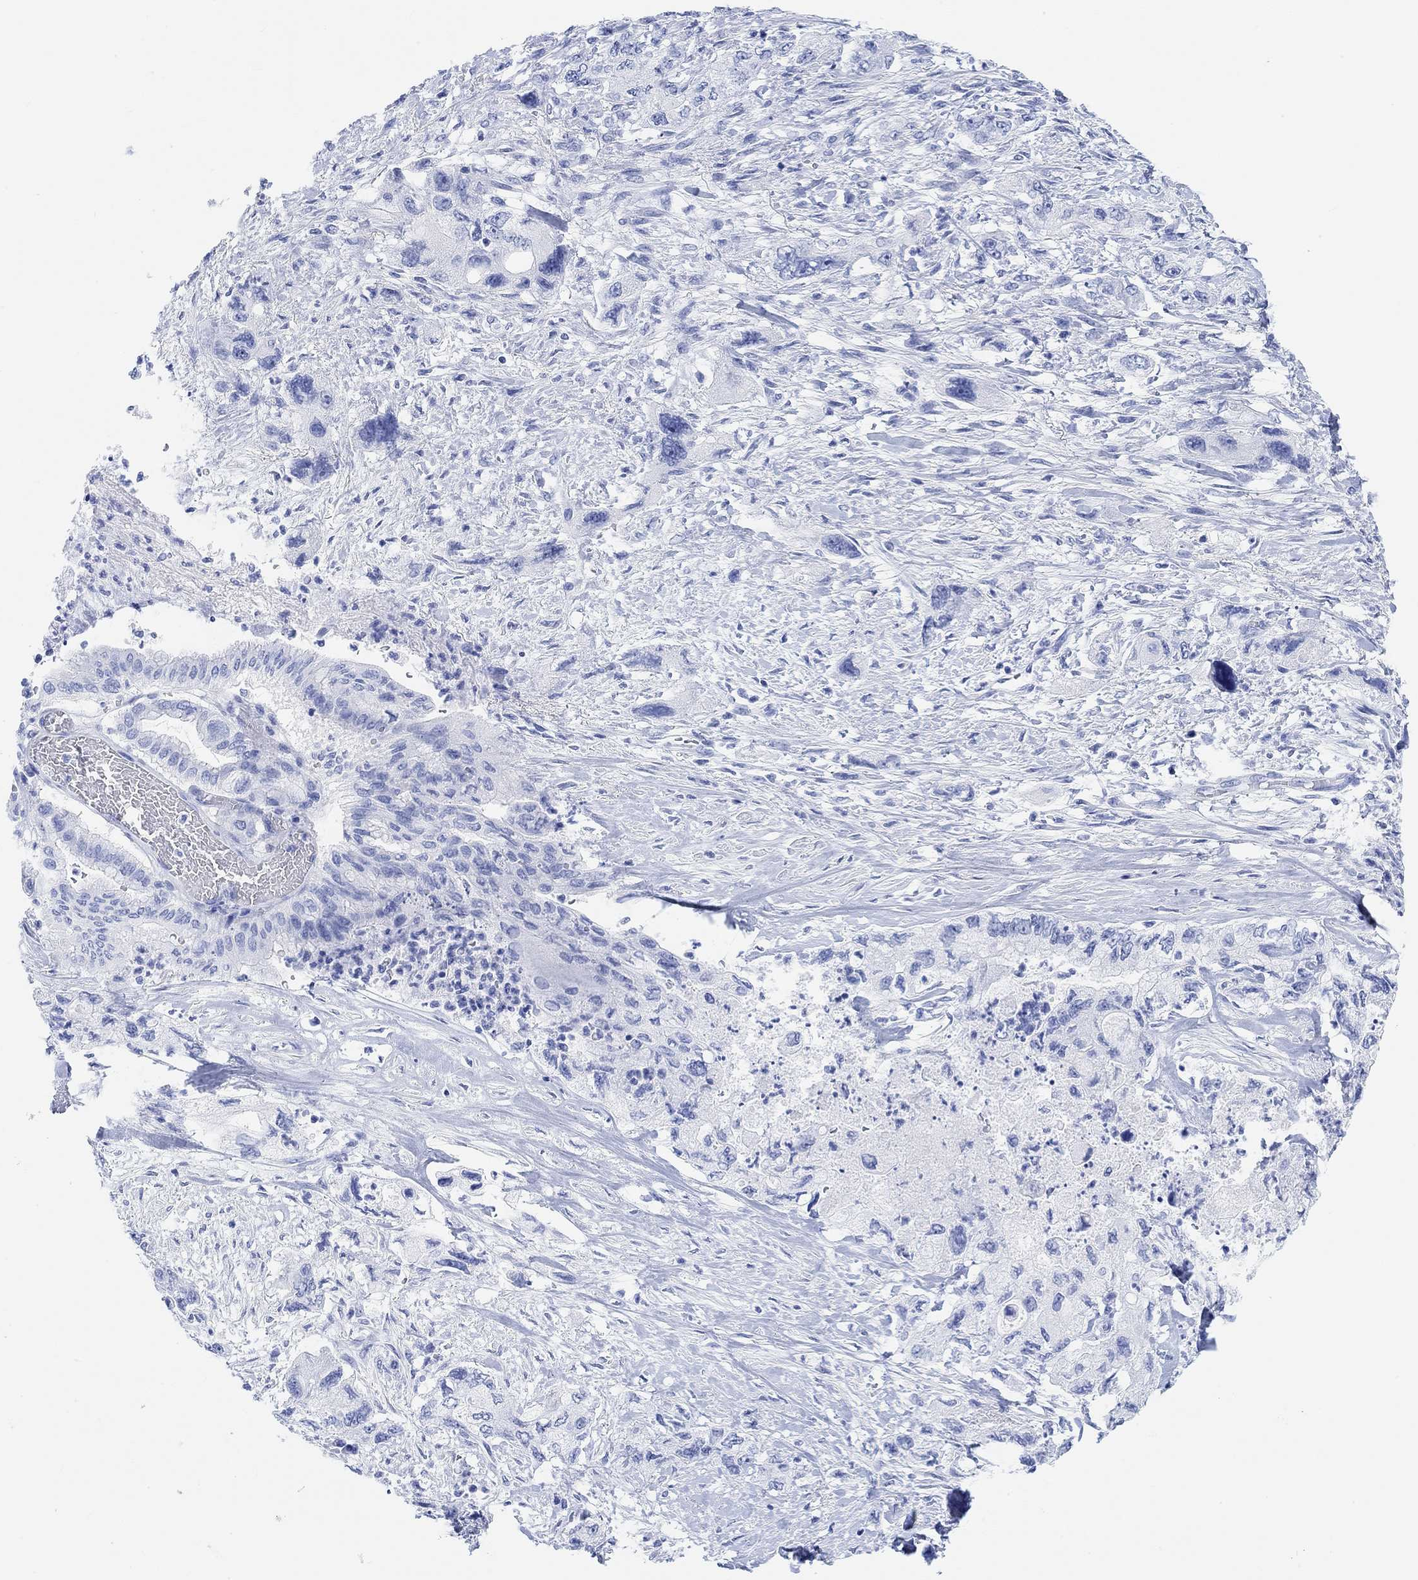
{"staining": {"intensity": "negative", "quantity": "none", "location": "none"}, "tissue": "pancreatic cancer", "cell_type": "Tumor cells", "image_type": "cancer", "snomed": [{"axis": "morphology", "description": "Adenocarcinoma, NOS"}, {"axis": "topography", "description": "Pancreas"}], "caption": "Tumor cells show no significant protein expression in pancreatic adenocarcinoma.", "gene": "ANKRD33", "patient": {"sex": "female", "age": 73}}